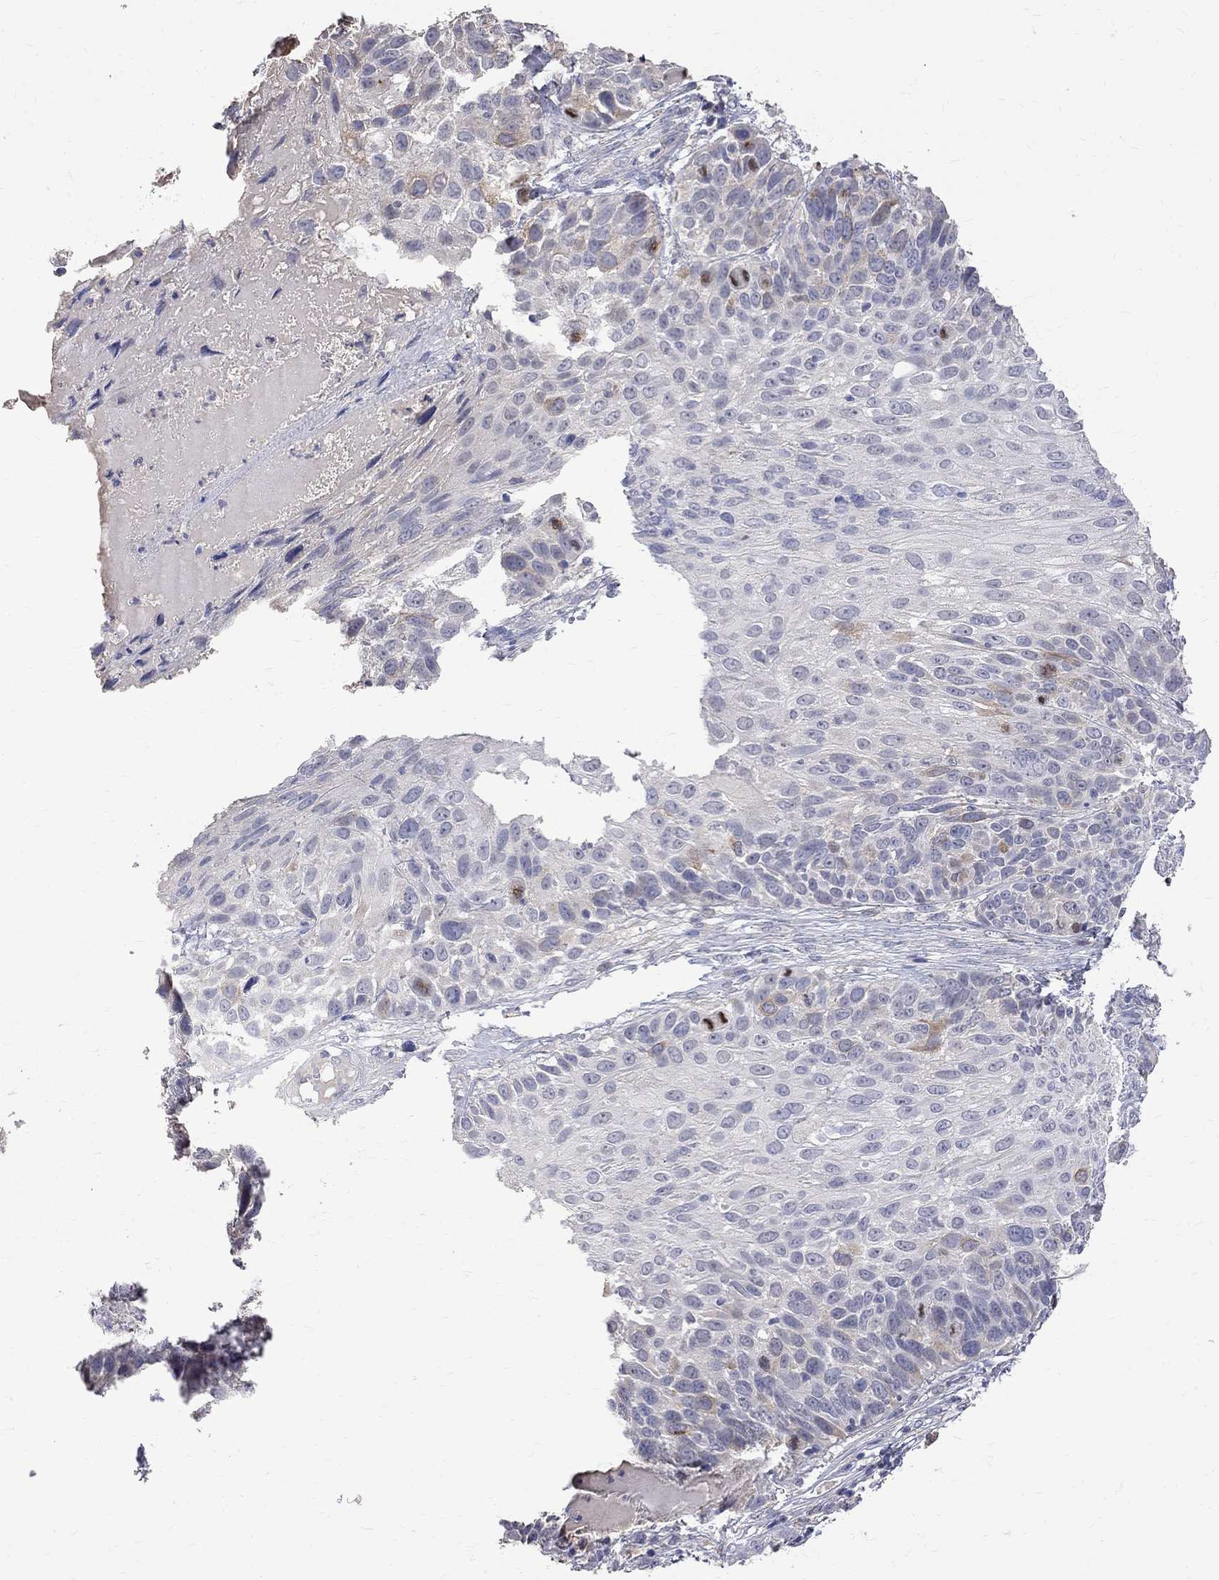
{"staining": {"intensity": "weak", "quantity": "<25%", "location": "cytoplasmic/membranous"}, "tissue": "skin cancer", "cell_type": "Tumor cells", "image_type": "cancer", "snomed": [{"axis": "morphology", "description": "Squamous cell carcinoma, NOS"}, {"axis": "topography", "description": "Skin"}], "caption": "High power microscopy image of an IHC histopathology image of skin cancer (squamous cell carcinoma), revealing no significant staining in tumor cells.", "gene": "CKAP2", "patient": {"sex": "male", "age": 92}}